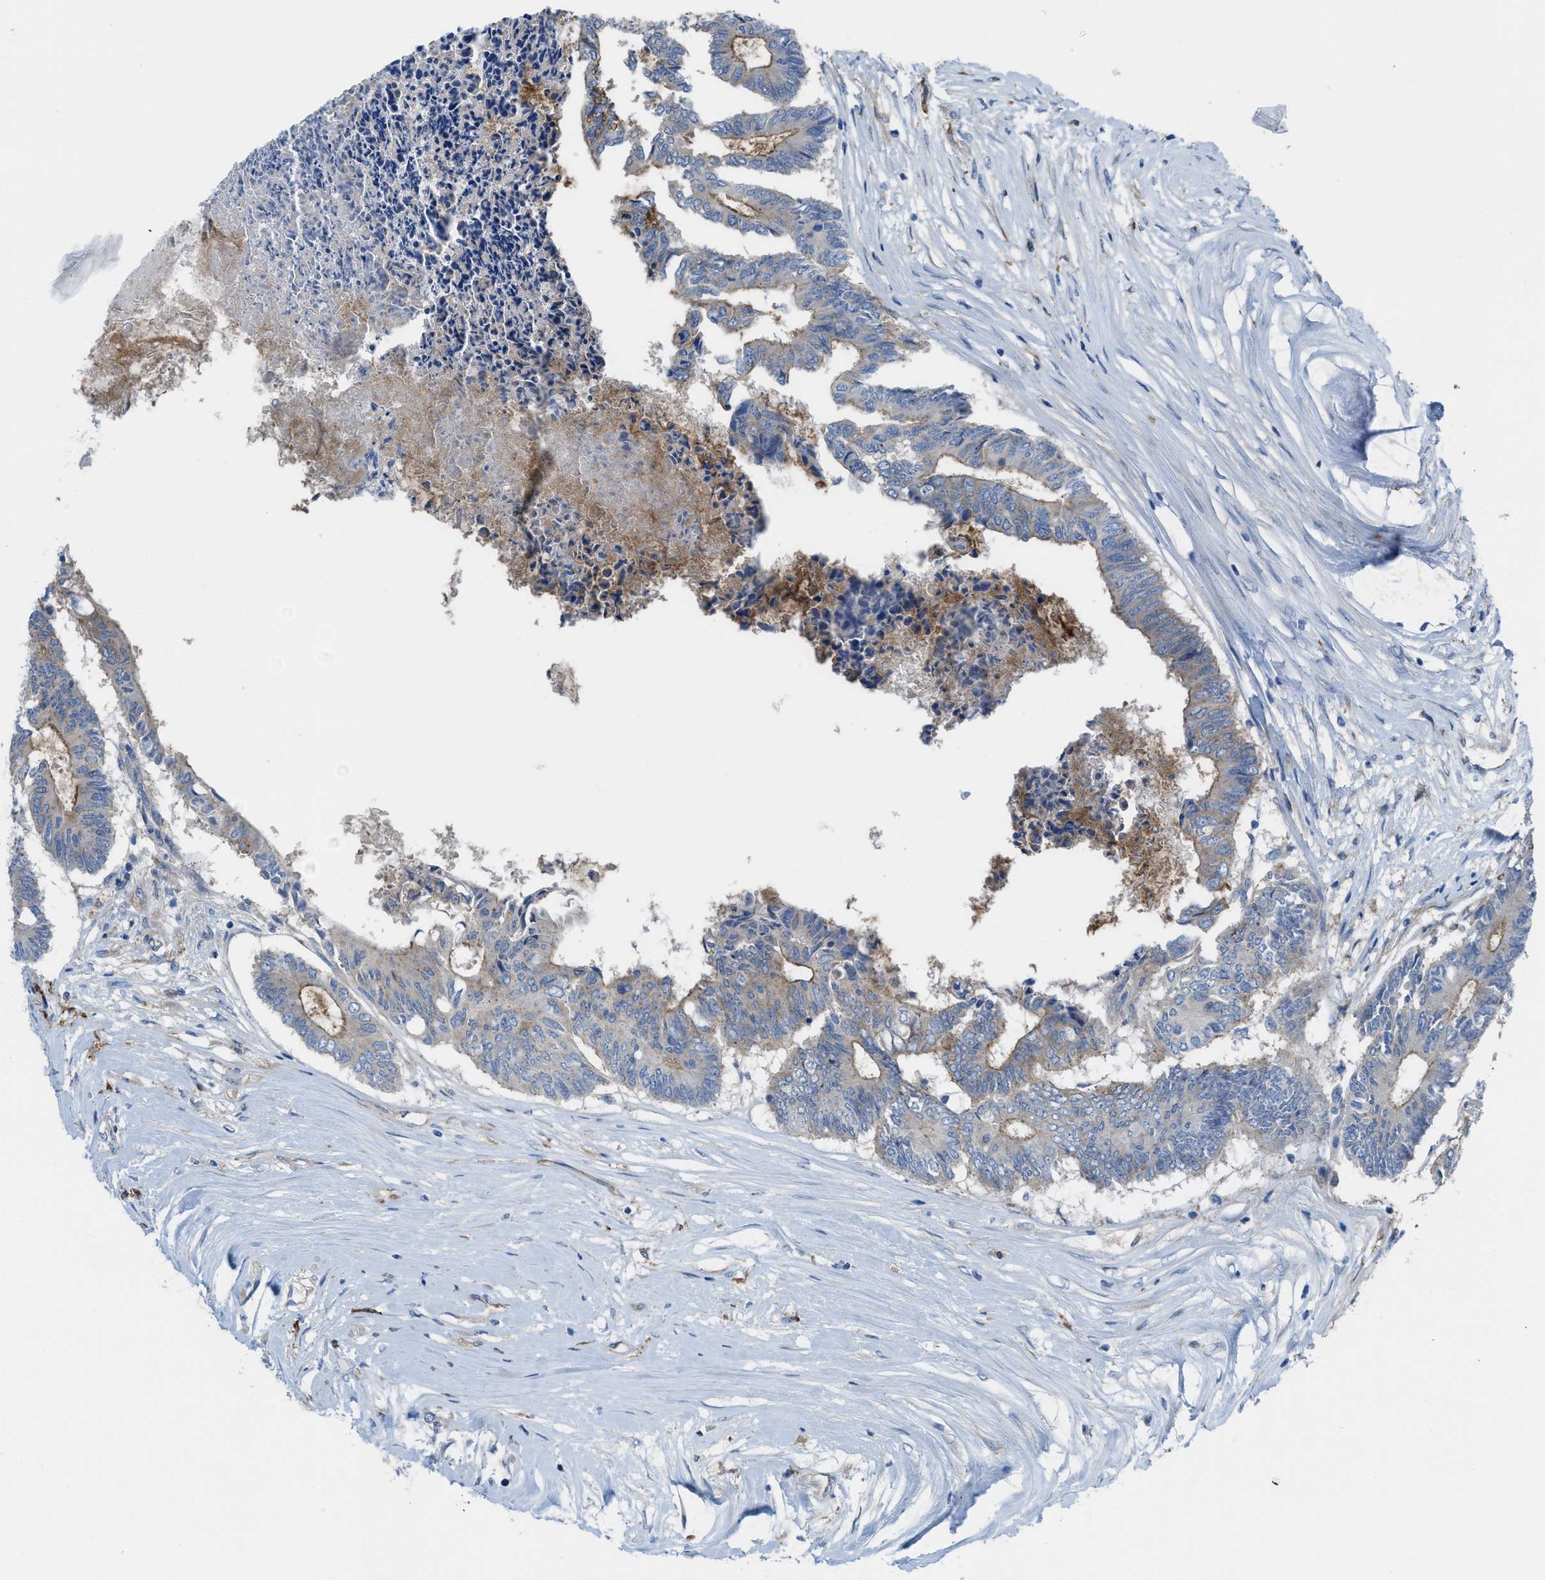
{"staining": {"intensity": "moderate", "quantity": "25%-75%", "location": "cytoplasmic/membranous"}, "tissue": "colorectal cancer", "cell_type": "Tumor cells", "image_type": "cancer", "snomed": [{"axis": "morphology", "description": "Adenocarcinoma, NOS"}, {"axis": "topography", "description": "Rectum"}], "caption": "Colorectal cancer stained for a protein (brown) displays moderate cytoplasmic/membranous positive expression in approximately 25%-75% of tumor cells.", "gene": "EGFR", "patient": {"sex": "male", "age": 63}}